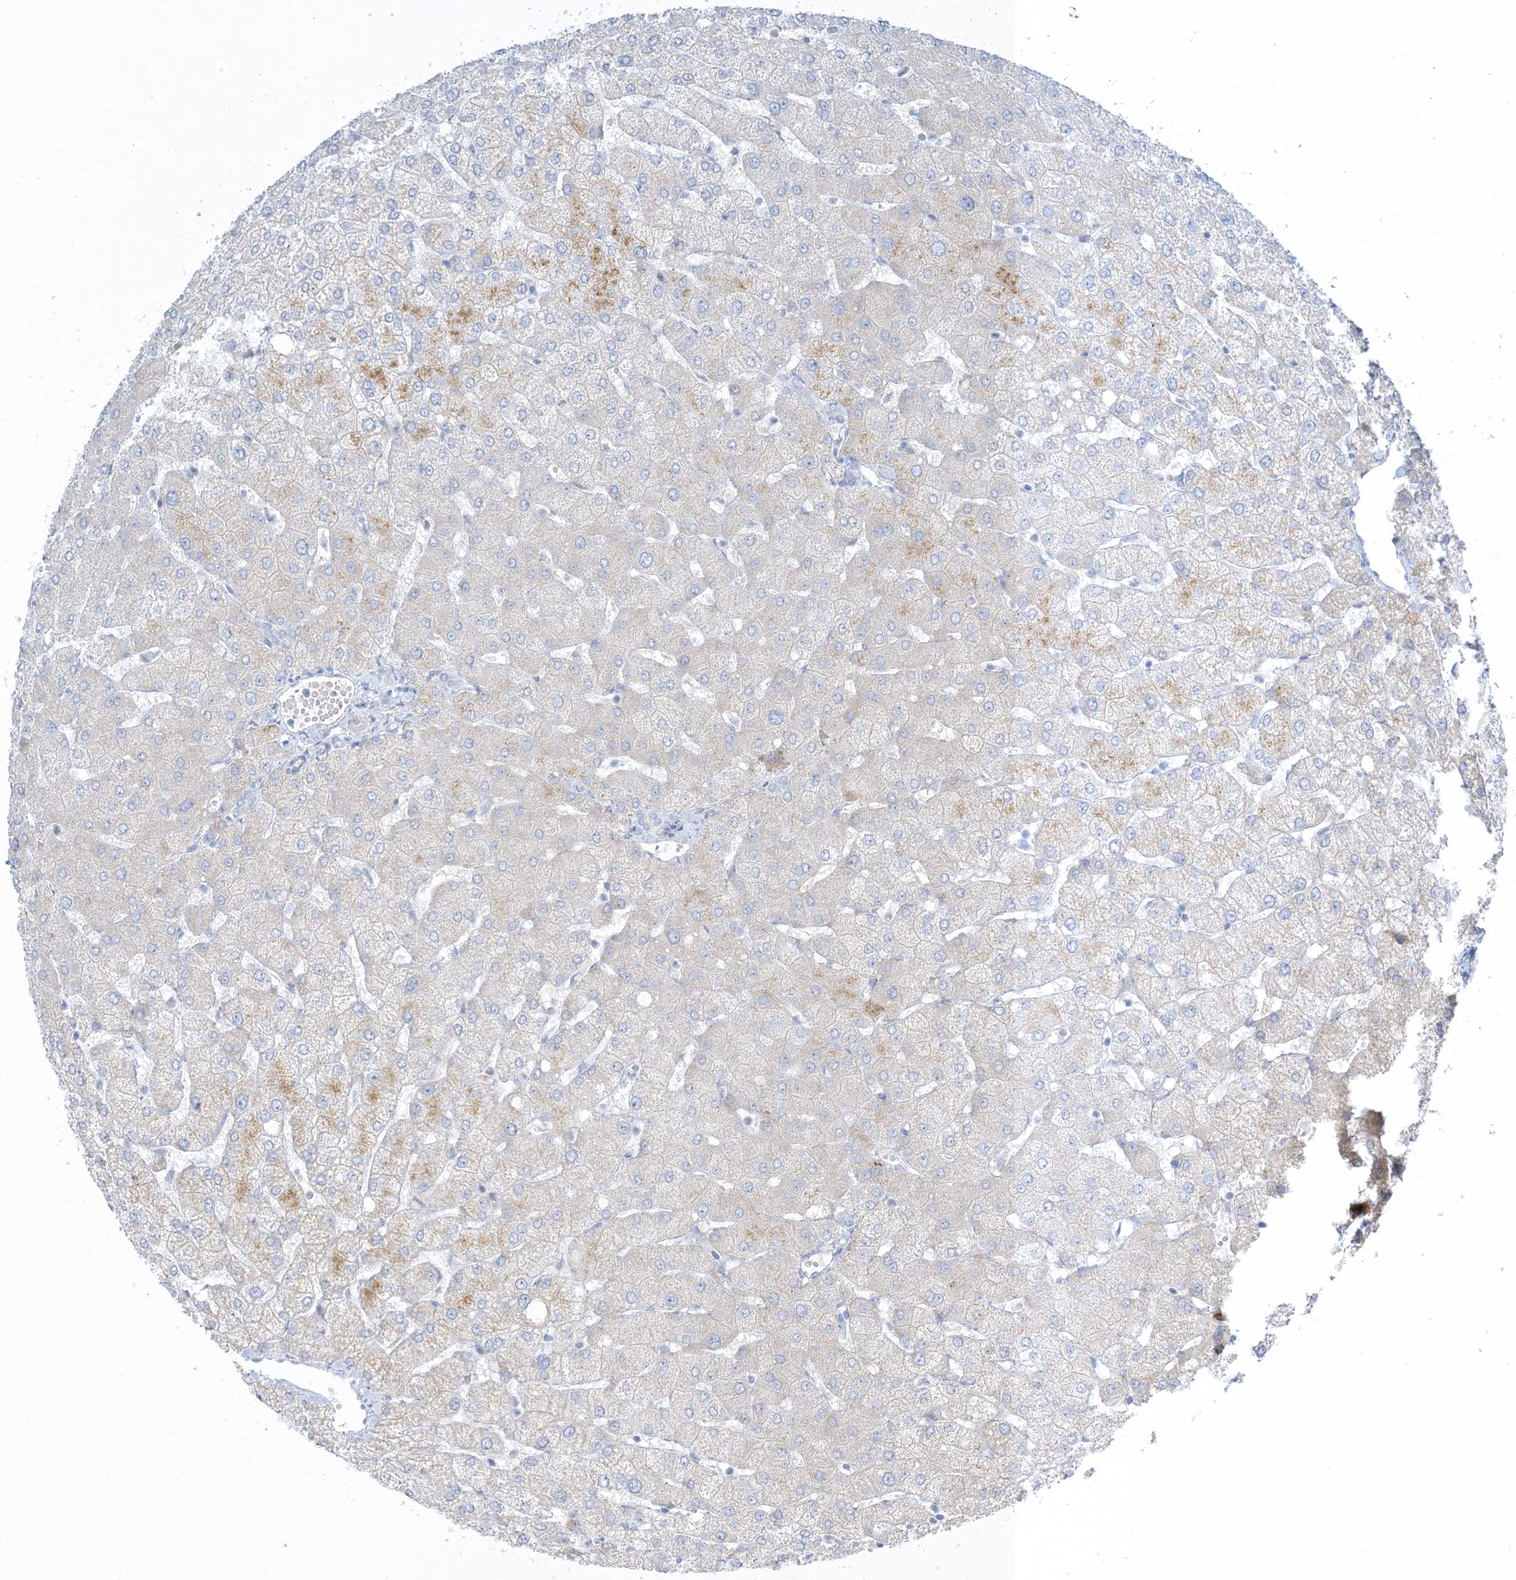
{"staining": {"intensity": "negative", "quantity": "none", "location": "none"}, "tissue": "liver", "cell_type": "Cholangiocytes", "image_type": "normal", "snomed": [{"axis": "morphology", "description": "Normal tissue, NOS"}, {"axis": "topography", "description": "Liver"}], "caption": "A high-resolution micrograph shows immunohistochemistry (IHC) staining of benign liver, which reveals no significant expression in cholangiocytes. The staining is performed using DAB brown chromogen with nuclei counter-stained in using hematoxylin.", "gene": "XIRP2", "patient": {"sex": "female", "age": 54}}